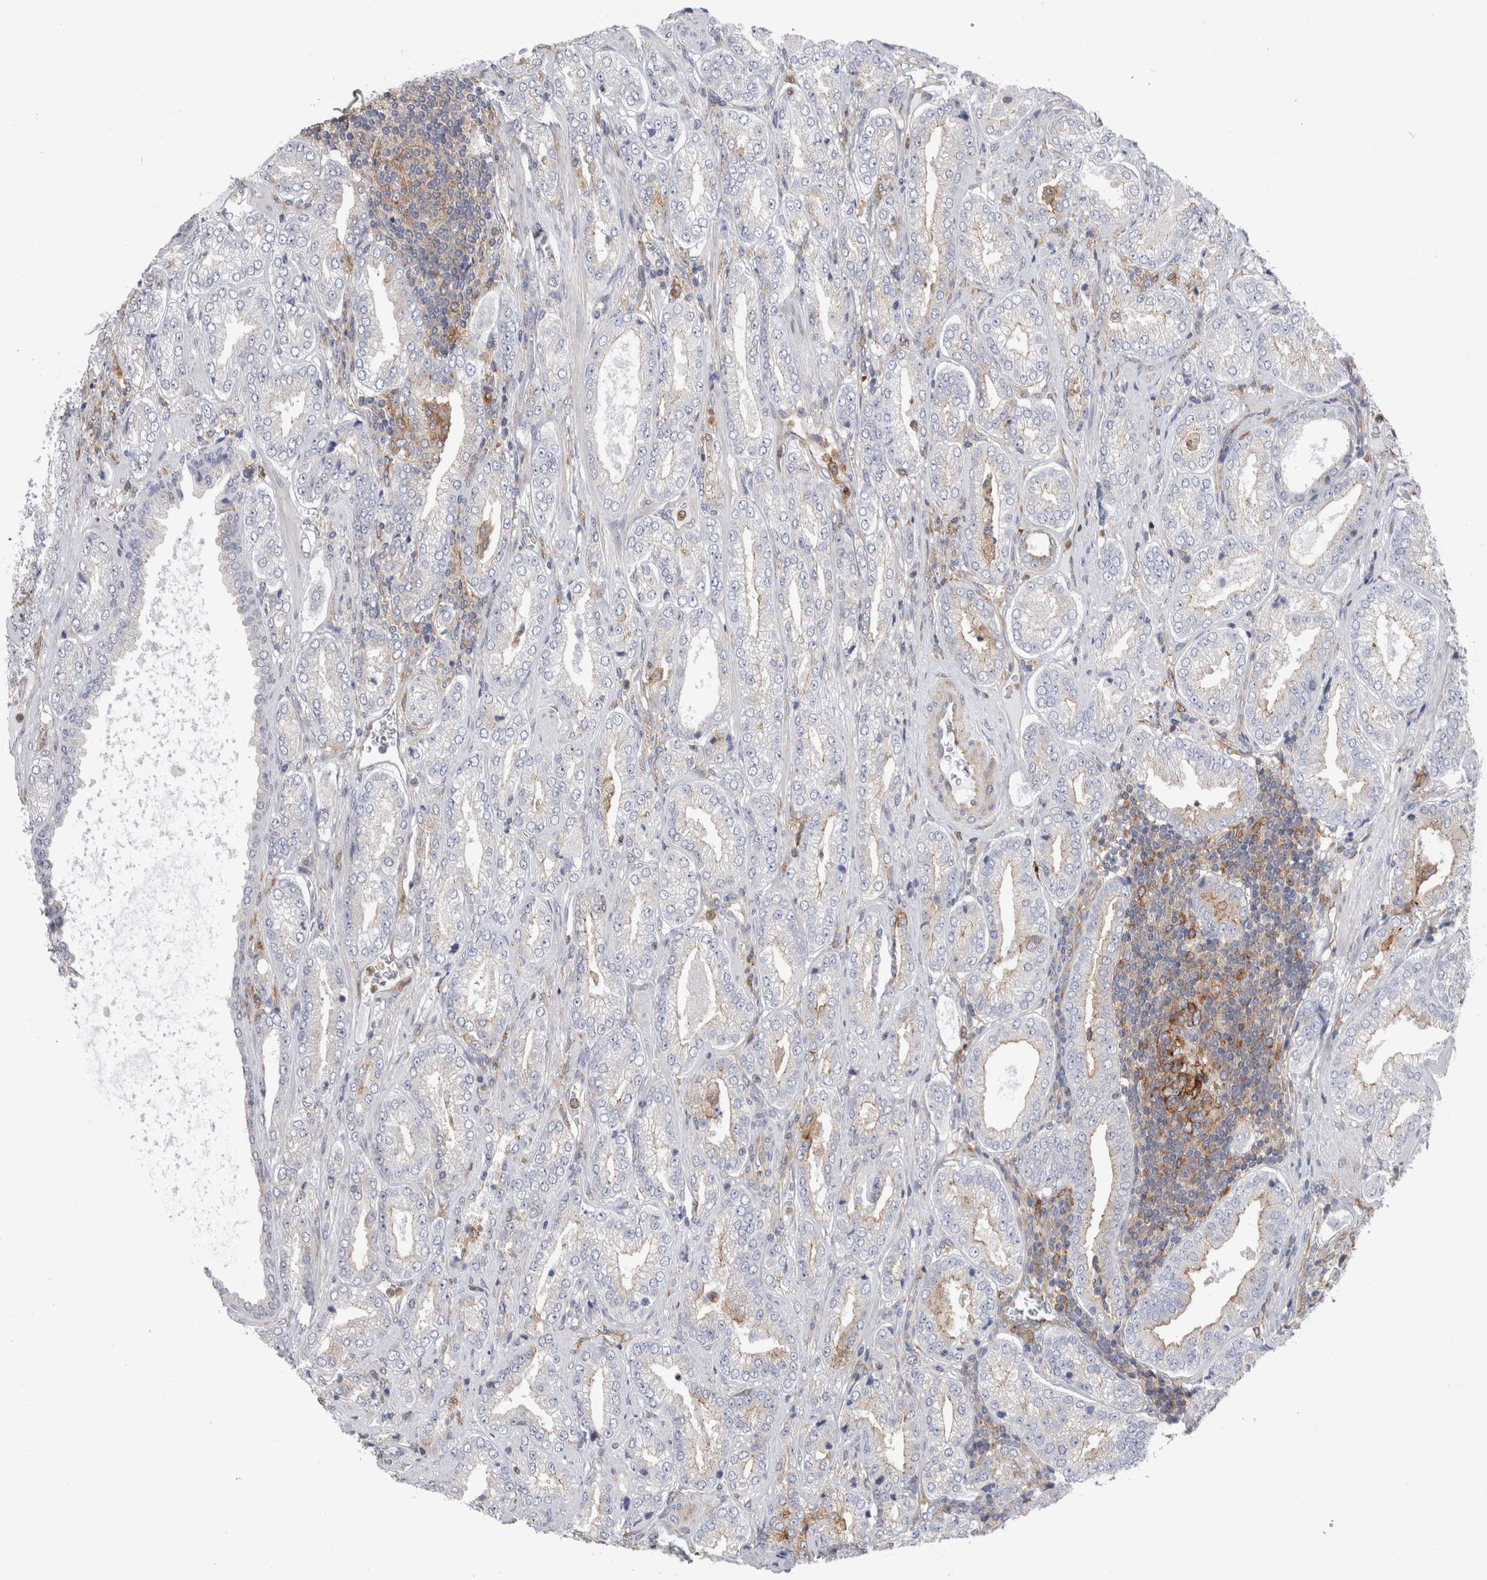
{"staining": {"intensity": "weak", "quantity": "<25%", "location": "cytoplasmic/membranous"}, "tissue": "prostate cancer", "cell_type": "Tumor cells", "image_type": "cancer", "snomed": [{"axis": "morphology", "description": "Adenocarcinoma, Low grade"}, {"axis": "topography", "description": "Prostate"}], "caption": "Prostate cancer (adenocarcinoma (low-grade)) stained for a protein using IHC exhibits no expression tumor cells.", "gene": "RAB11FIP1", "patient": {"sex": "male", "age": 62}}